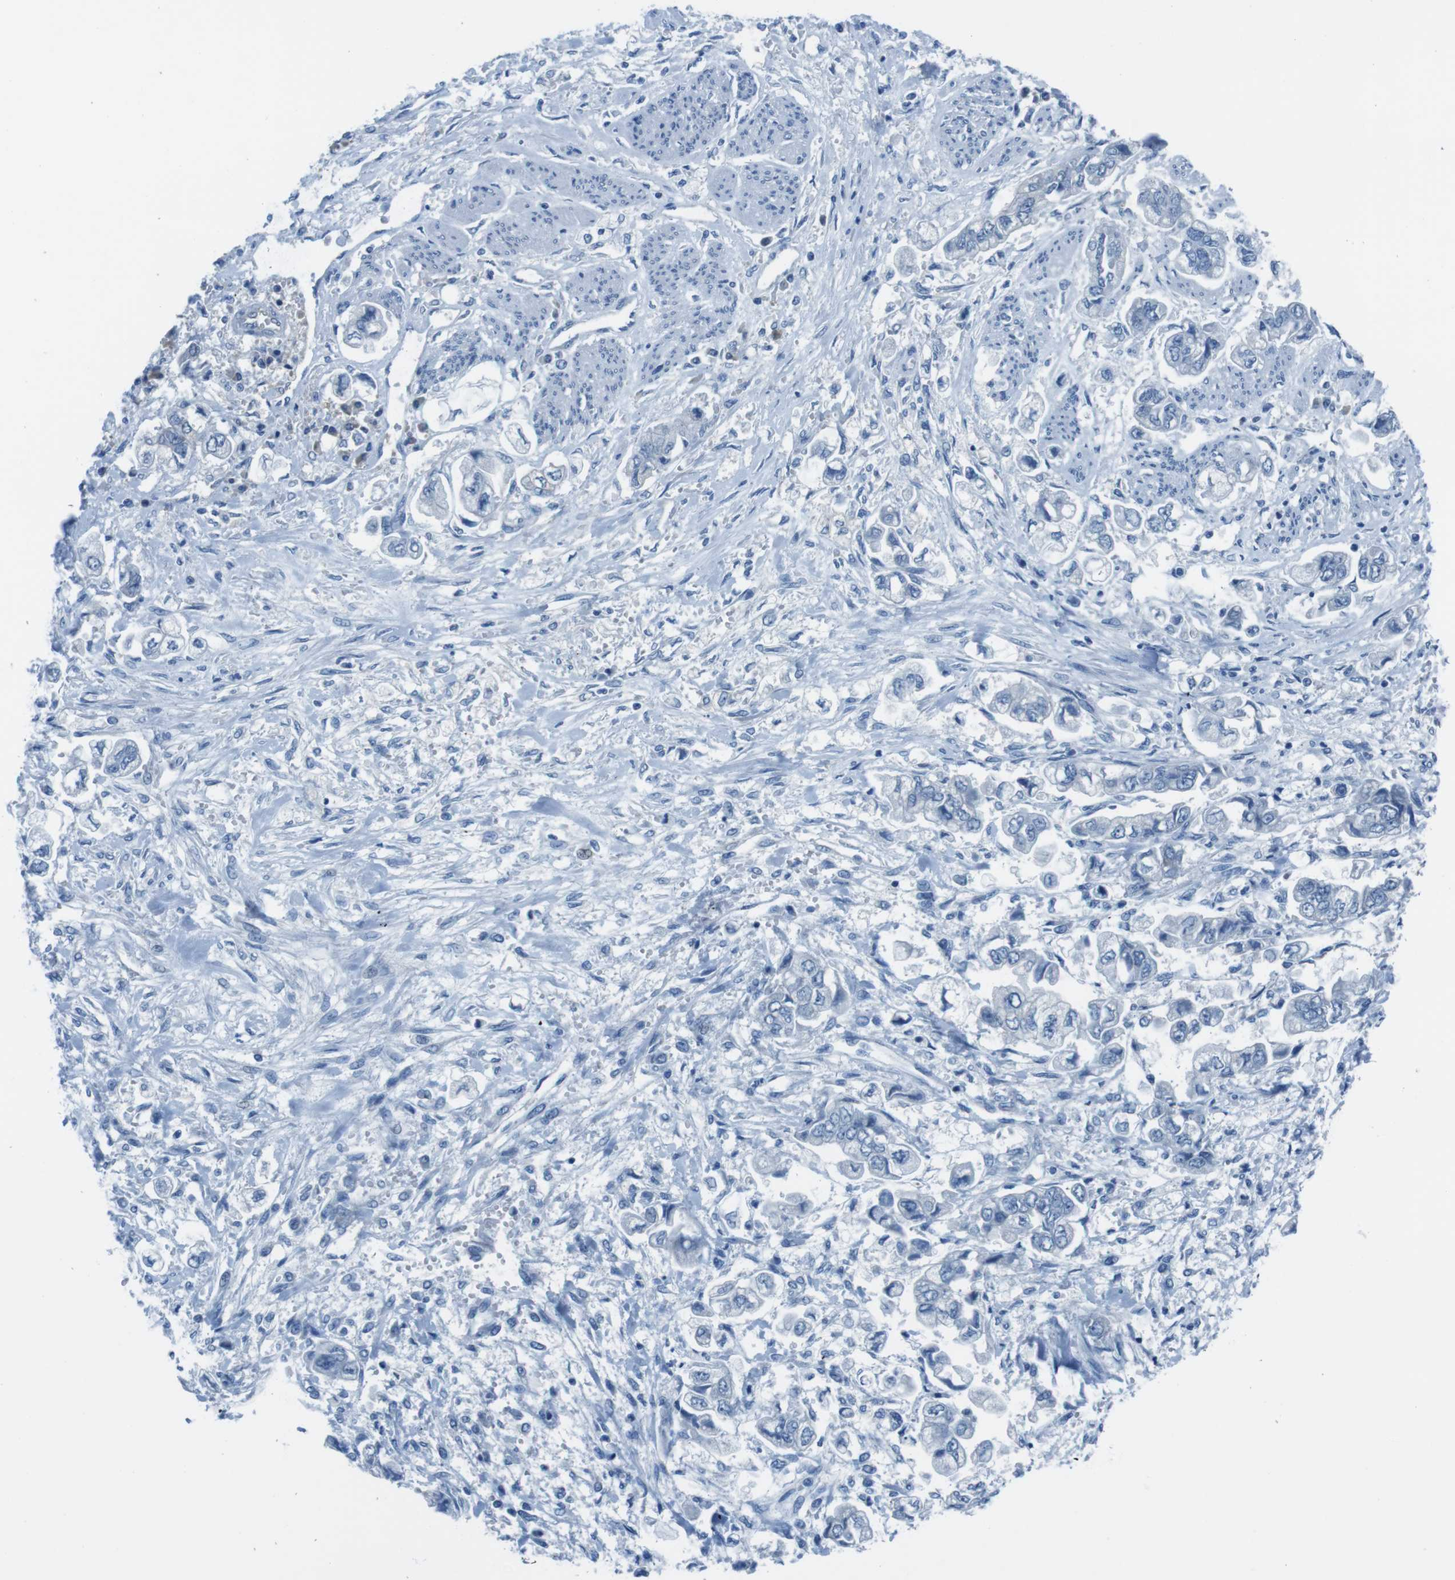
{"staining": {"intensity": "negative", "quantity": "none", "location": "none"}, "tissue": "stomach cancer", "cell_type": "Tumor cells", "image_type": "cancer", "snomed": [{"axis": "morphology", "description": "Normal tissue, NOS"}, {"axis": "morphology", "description": "Adenocarcinoma, NOS"}, {"axis": "topography", "description": "Stomach"}], "caption": "Tumor cells are negative for protein expression in human adenocarcinoma (stomach).", "gene": "EIF2B5", "patient": {"sex": "male", "age": 62}}